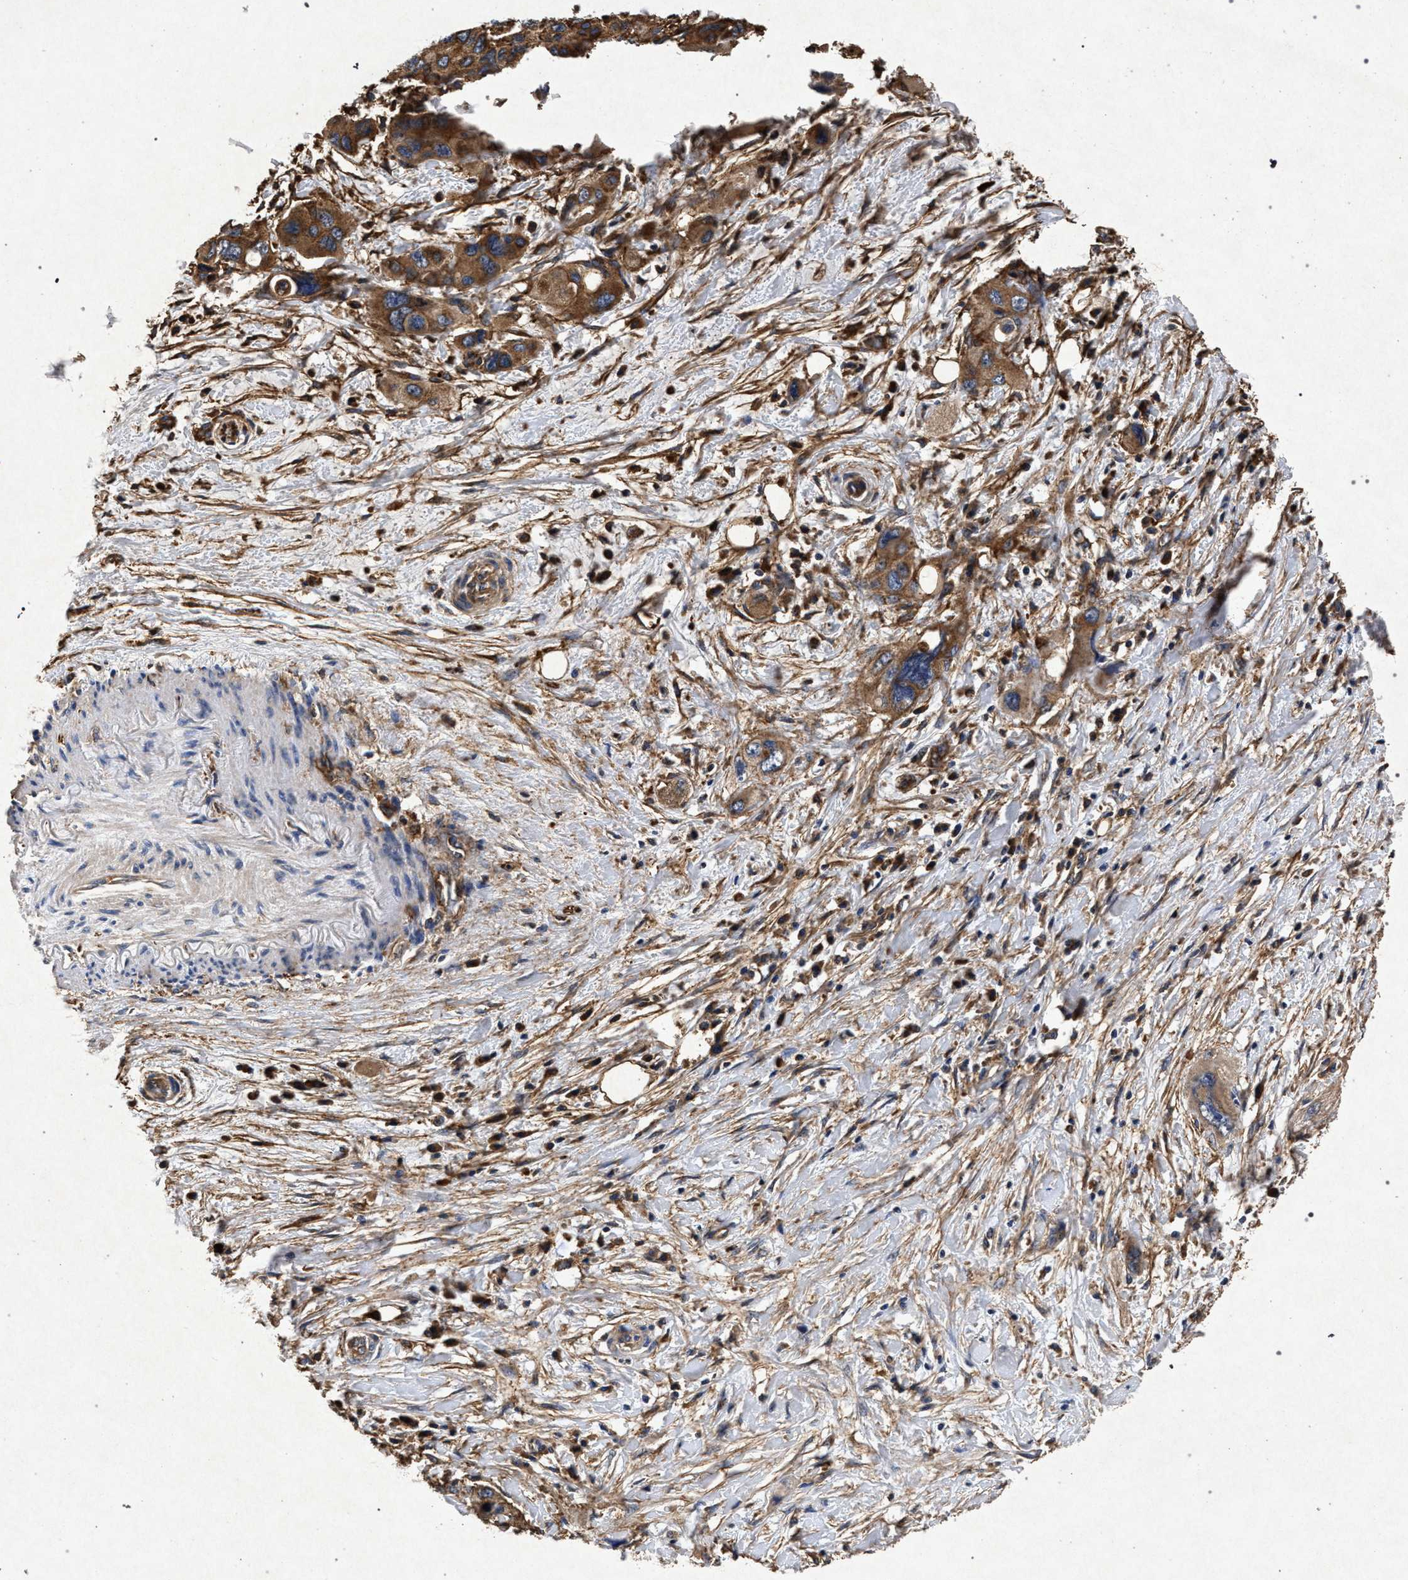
{"staining": {"intensity": "moderate", "quantity": ">75%", "location": "cytoplasmic/membranous"}, "tissue": "pancreatic cancer", "cell_type": "Tumor cells", "image_type": "cancer", "snomed": [{"axis": "morphology", "description": "Adenocarcinoma, NOS"}, {"axis": "topography", "description": "Pancreas"}], "caption": "An image of human adenocarcinoma (pancreatic) stained for a protein exhibits moderate cytoplasmic/membranous brown staining in tumor cells.", "gene": "MARCKS", "patient": {"sex": "male", "age": 73}}